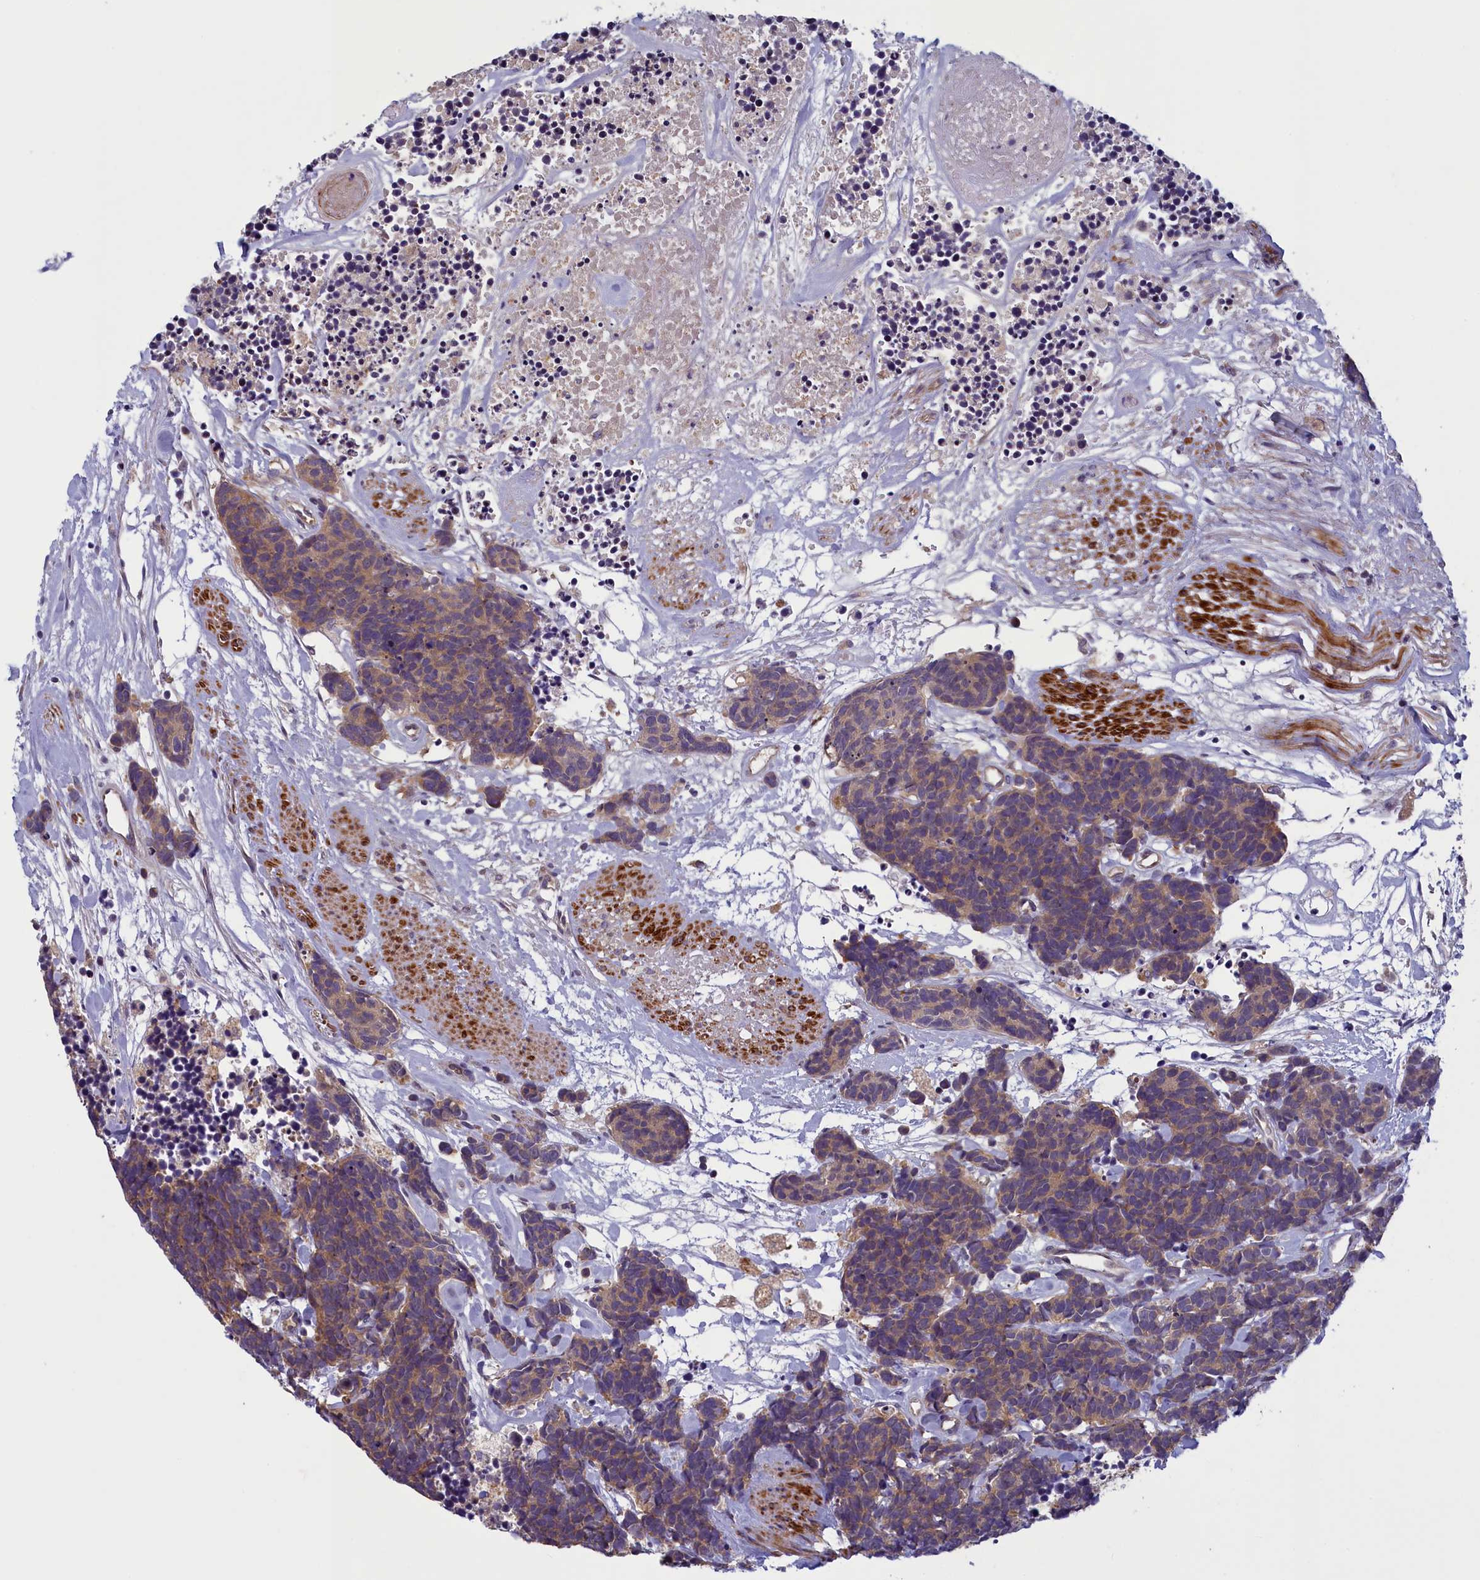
{"staining": {"intensity": "moderate", "quantity": ">75%", "location": "cytoplasmic/membranous"}, "tissue": "carcinoid", "cell_type": "Tumor cells", "image_type": "cancer", "snomed": [{"axis": "morphology", "description": "Carcinoma, NOS"}, {"axis": "morphology", "description": "Carcinoid, malignant, NOS"}, {"axis": "topography", "description": "Urinary bladder"}], "caption": "Immunohistochemistry histopathology image of neoplastic tissue: human malignant carcinoid stained using immunohistochemistry shows medium levels of moderate protein expression localized specifically in the cytoplasmic/membranous of tumor cells, appearing as a cytoplasmic/membranous brown color.", "gene": "NUBP1", "patient": {"sex": "male", "age": 57}}